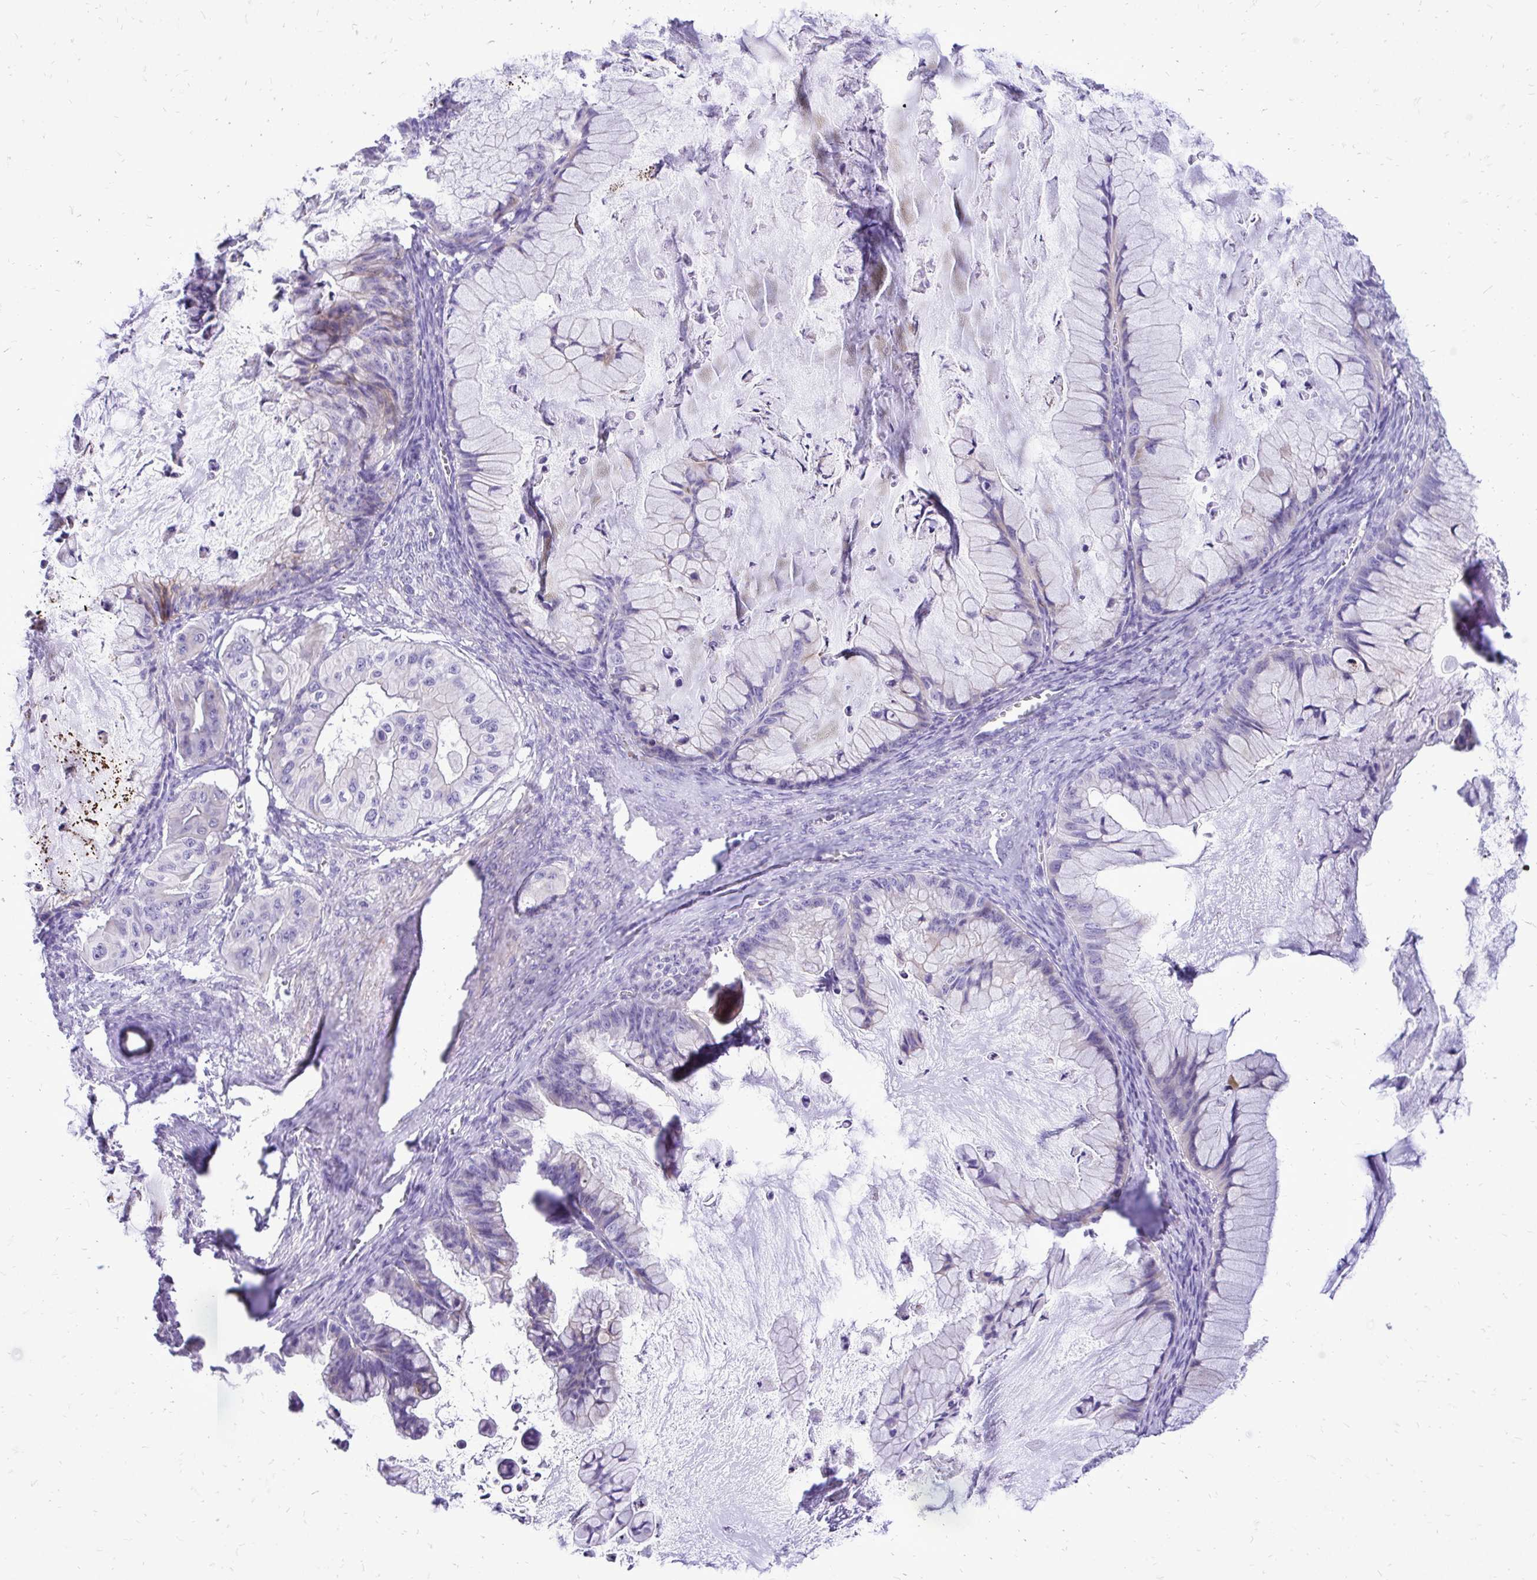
{"staining": {"intensity": "negative", "quantity": "none", "location": "none"}, "tissue": "ovarian cancer", "cell_type": "Tumor cells", "image_type": "cancer", "snomed": [{"axis": "morphology", "description": "Cystadenocarcinoma, mucinous, NOS"}, {"axis": "topography", "description": "Ovary"}], "caption": "Immunohistochemical staining of mucinous cystadenocarcinoma (ovarian) exhibits no significant staining in tumor cells.", "gene": "PELI3", "patient": {"sex": "female", "age": 72}}